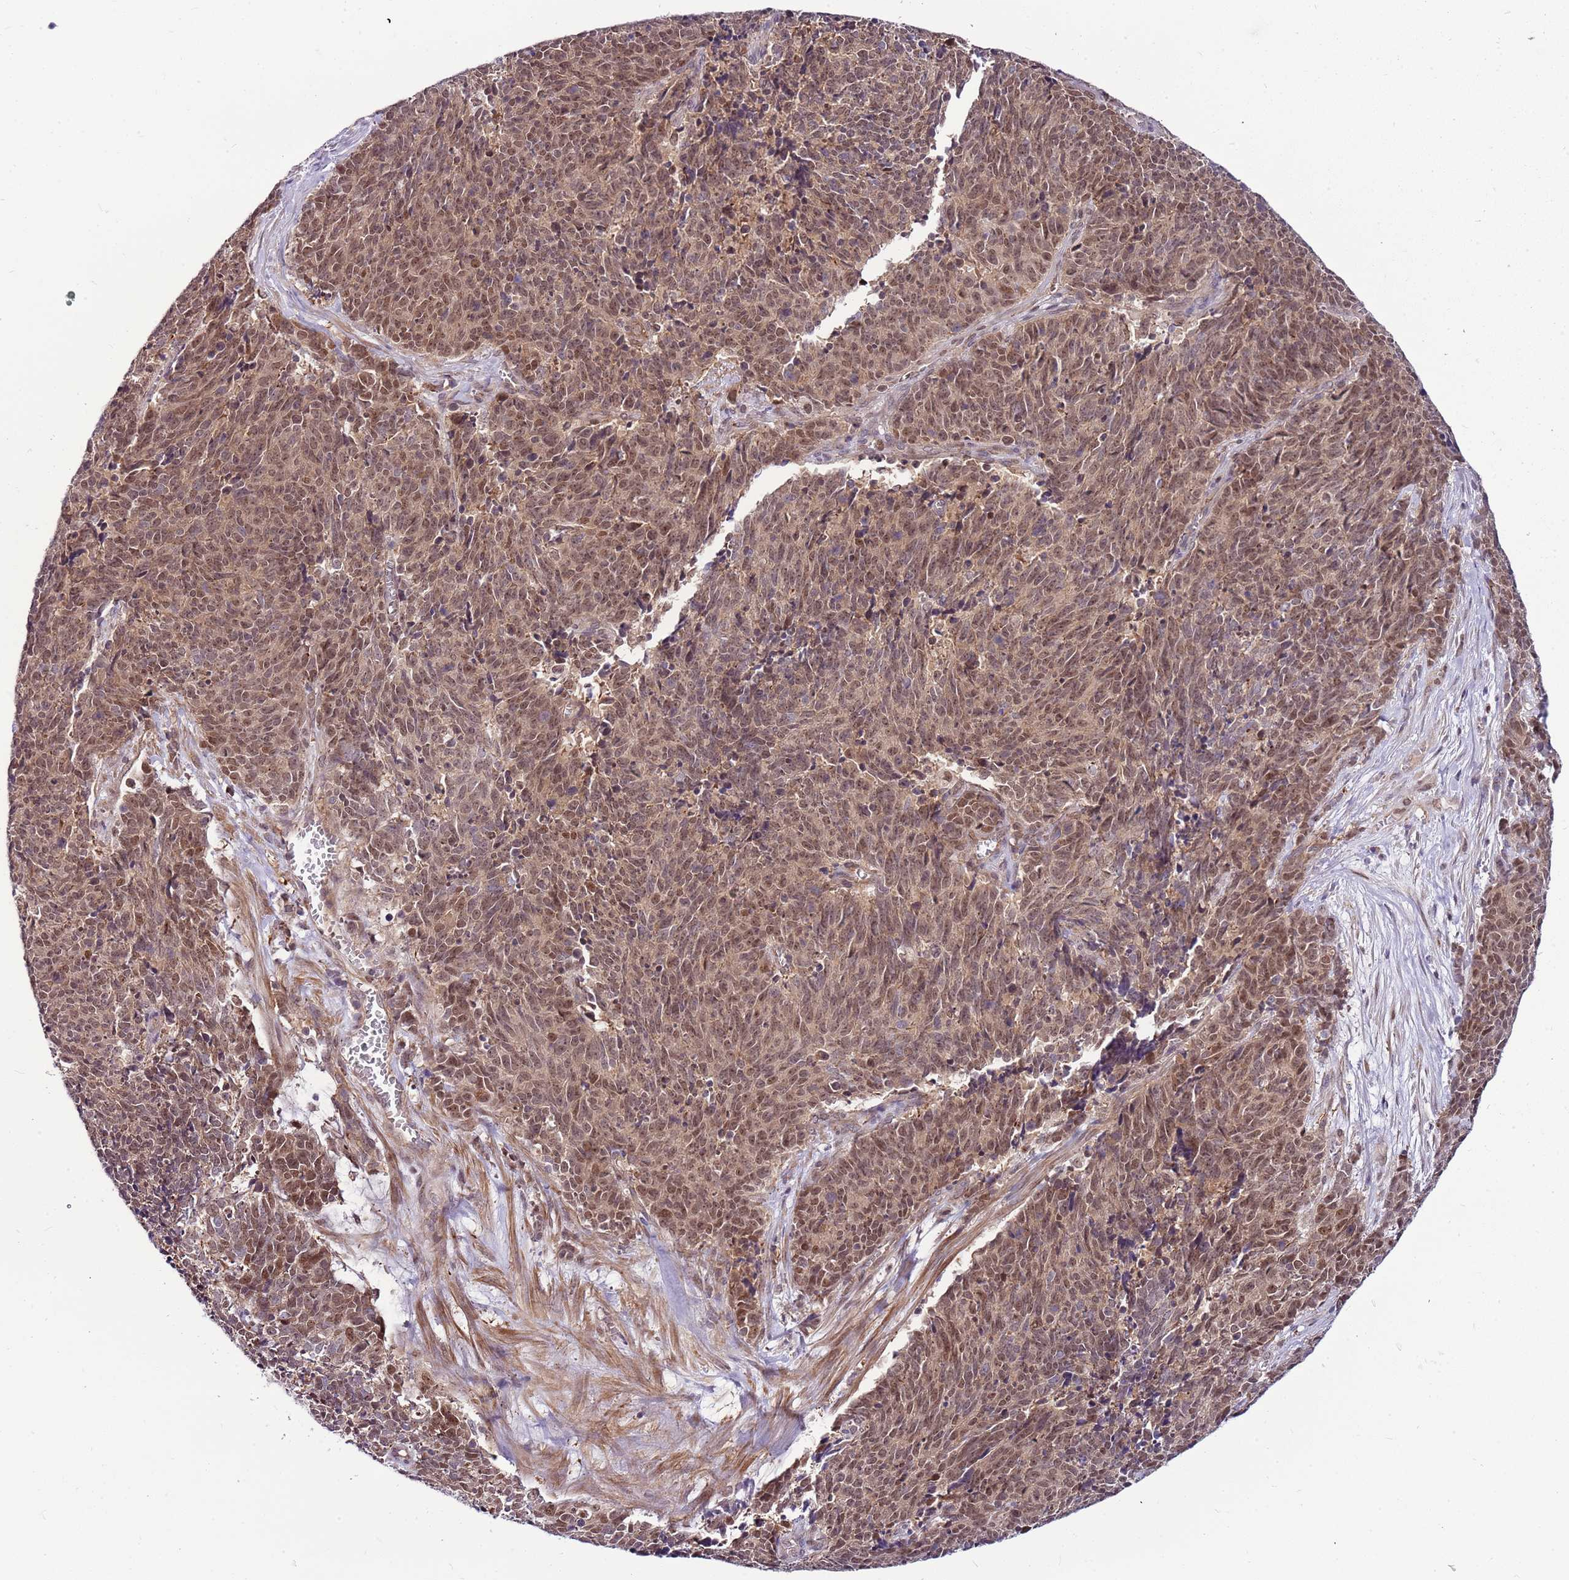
{"staining": {"intensity": "moderate", "quantity": ">75%", "location": "cytoplasmic/membranous,nuclear"}, "tissue": "cervical cancer", "cell_type": "Tumor cells", "image_type": "cancer", "snomed": [{"axis": "morphology", "description": "Squamous cell carcinoma, NOS"}, {"axis": "topography", "description": "Cervix"}], "caption": "A medium amount of moderate cytoplasmic/membranous and nuclear expression is seen in approximately >75% of tumor cells in cervical cancer (squamous cell carcinoma) tissue. The staining was performed using DAB (3,3'-diaminobenzidine) to visualize the protein expression in brown, while the nuclei were stained in blue with hematoxylin (Magnification: 20x).", "gene": "POLE3", "patient": {"sex": "female", "age": 29}}